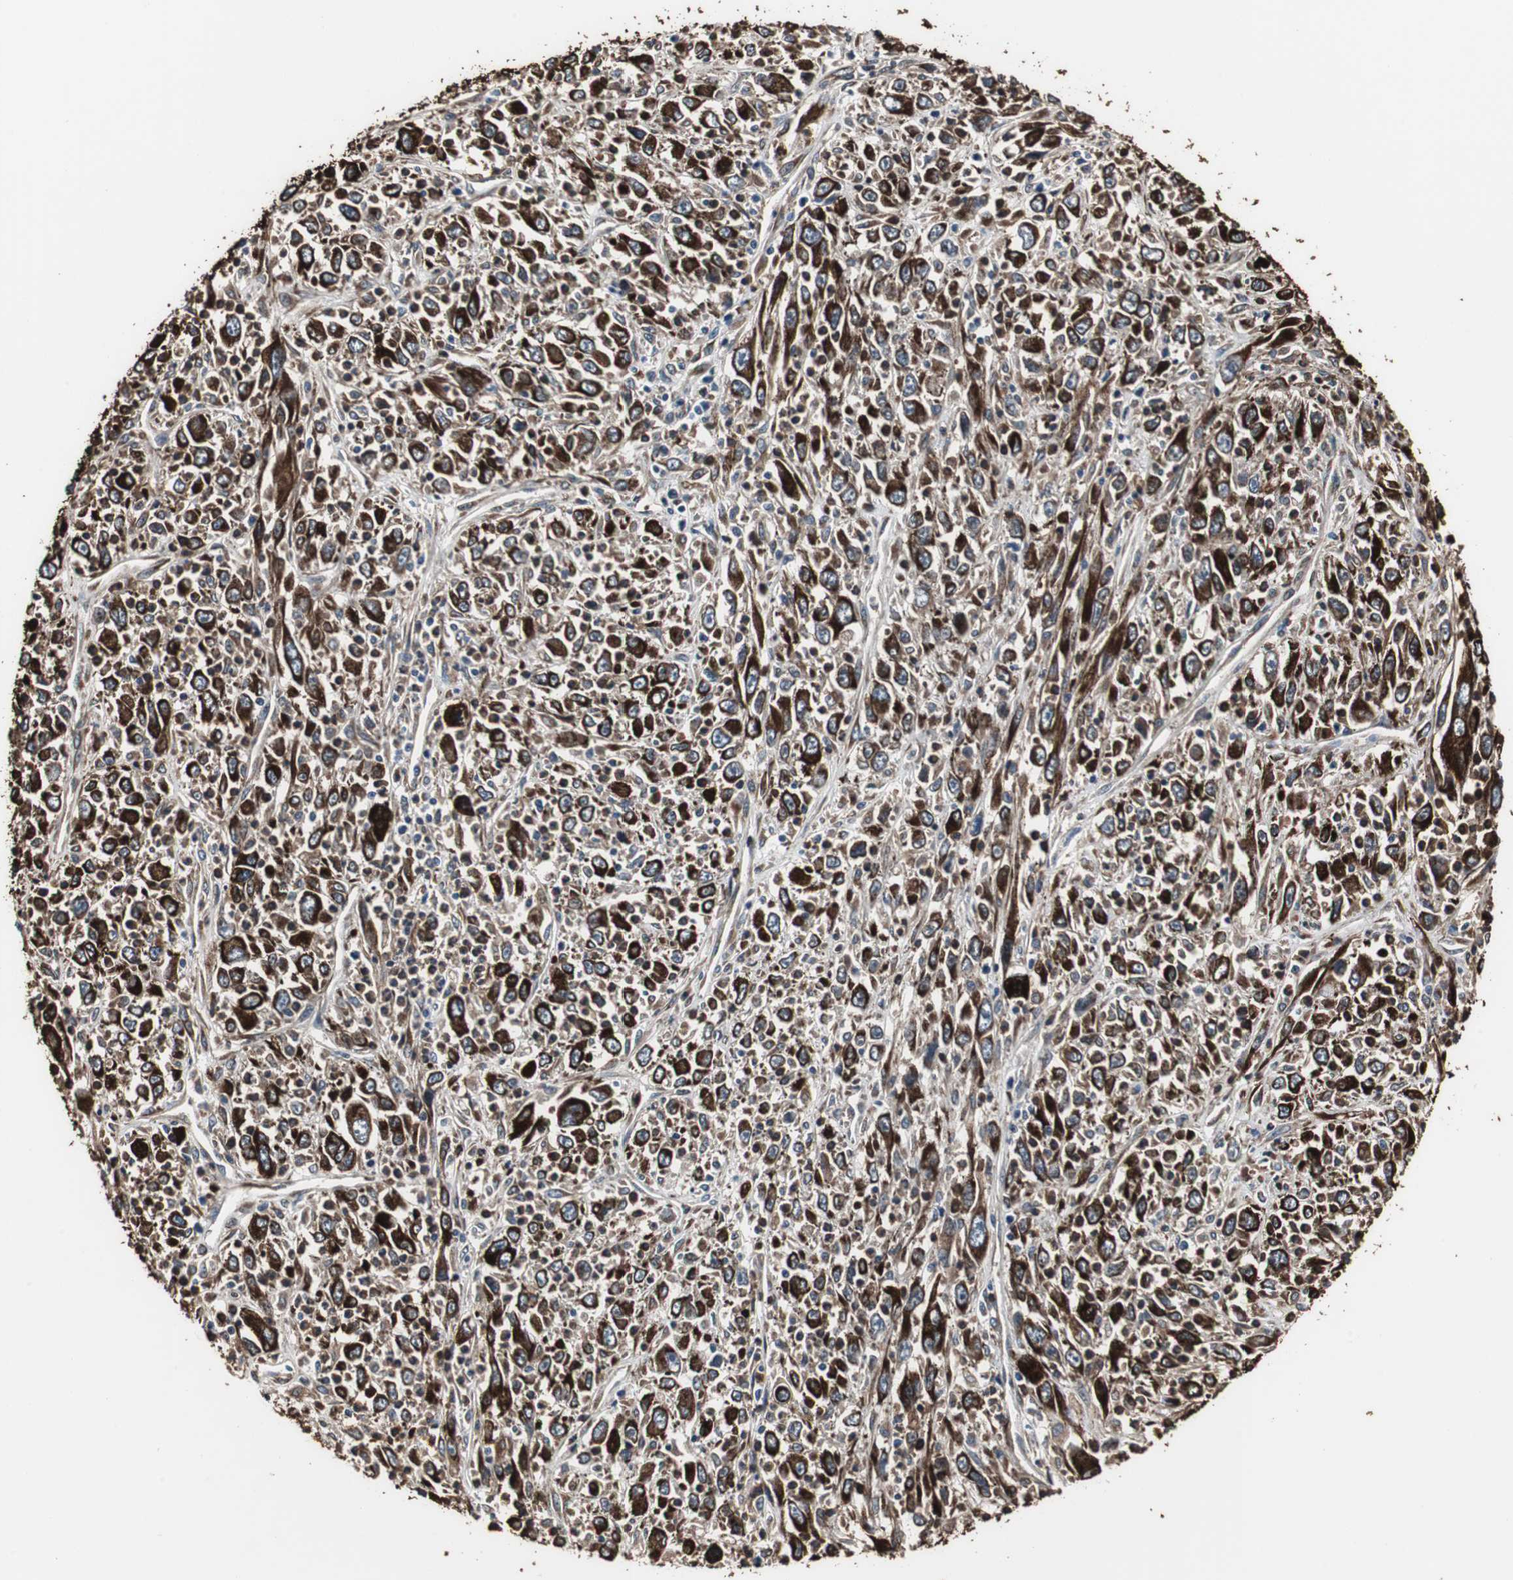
{"staining": {"intensity": "strong", "quantity": ">75%", "location": "cytoplasmic/membranous"}, "tissue": "melanoma", "cell_type": "Tumor cells", "image_type": "cancer", "snomed": [{"axis": "morphology", "description": "Malignant melanoma, Metastatic site"}, {"axis": "topography", "description": "Skin"}], "caption": "Melanoma was stained to show a protein in brown. There is high levels of strong cytoplasmic/membranous positivity in about >75% of tumor cells.", "gene": "CALU", "patient": {"sex": "female", "age": 56}}